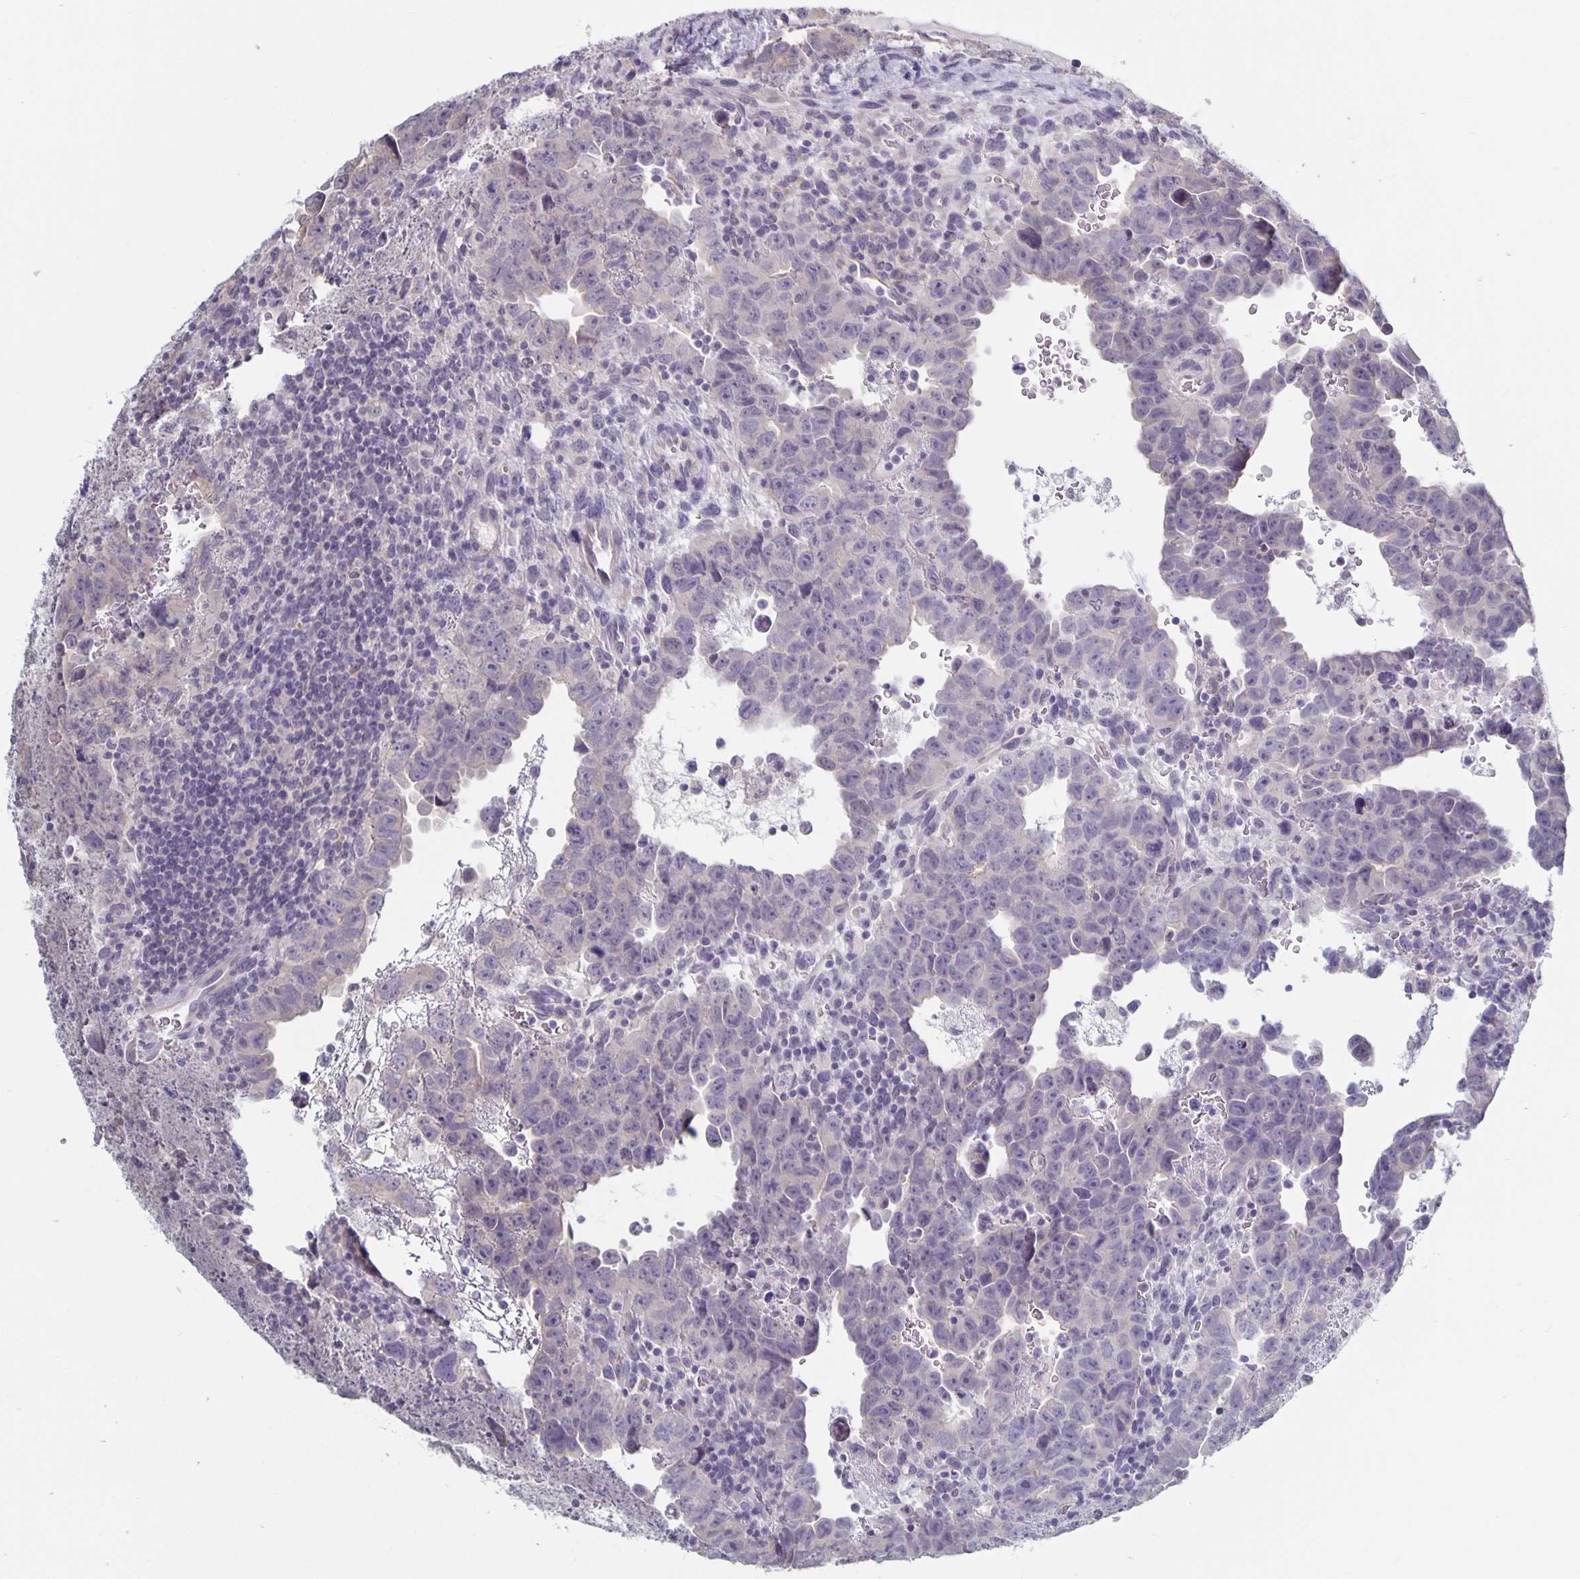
{"staining": {"intensity": "negative", "quantity": "none", "location": "none"}, "tissue": "testis cancer", "cell_type": "Tumor cells", "image_type": "cancer", "snomed": [{"axis": "morphology", "description": "Carcinoma, Embryonal, NOS"}, {"axis": "topography", "description": "Testis"}], "caption": "A photomicrograph of human testis cancer (embryonal carcinoma) is negative for staining in tumor cells.", "gene": "PLCB3", "patient": {"sex": "male", "age": 24}}